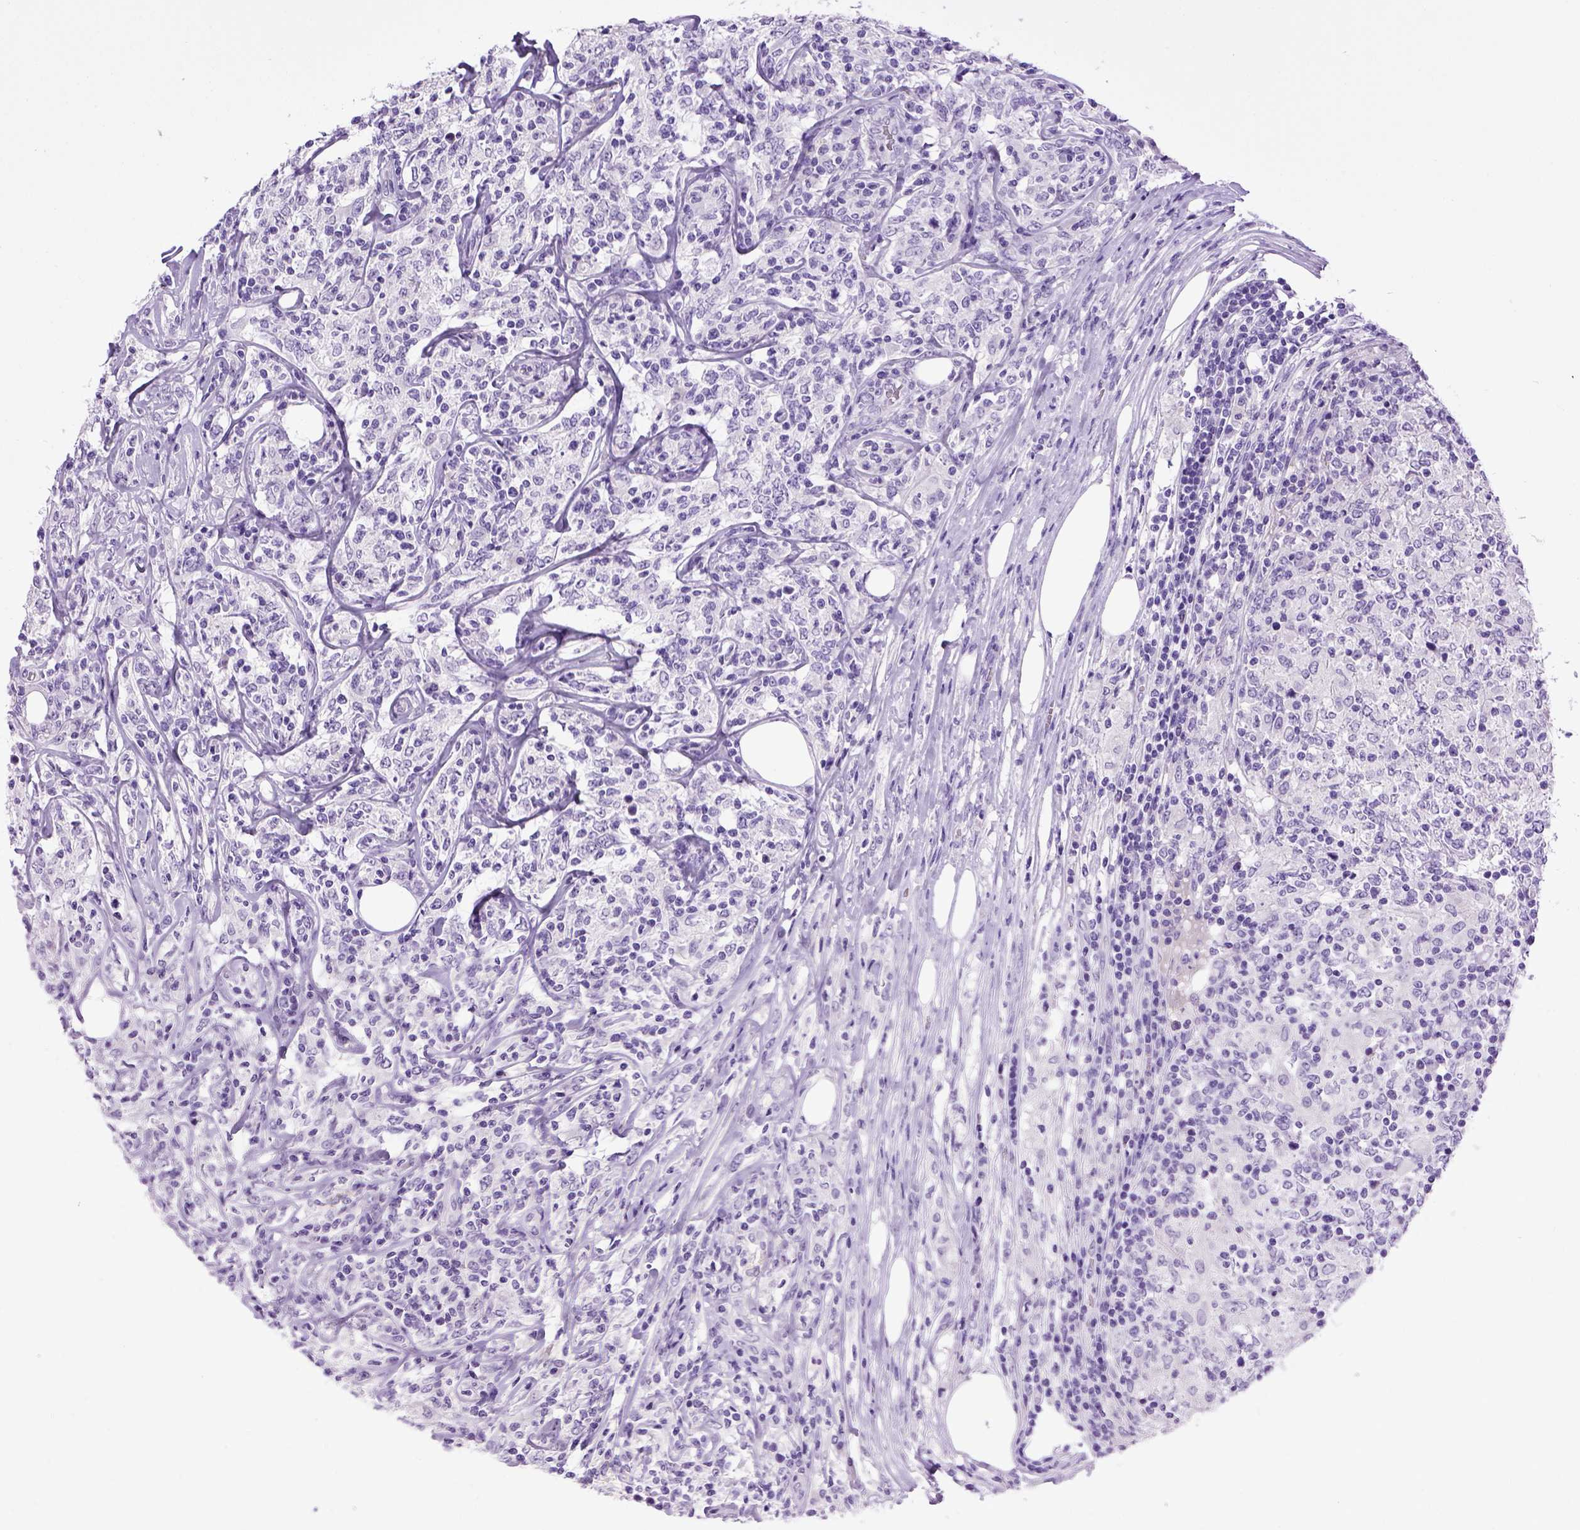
{"staining": {"intensity": "negative", "quantity": "none", "location": "none"}, "tissue": "lymphoma", "cell_type": "Tumor cells", "image_type": "cancer", "snomed": [{"axis": "morphology", "description": "Malignant lymphoma, non-Hodgkin's type, High grade"}, {"axis": "topography", "description": "Lymph node"}], "caption": "An IHC image of malignant lymphoma, non-Hodgkin's type (high-grade) is shown. There is no staining in tumor cells of malignant lymphoma, non-Hodgkin's type (high-grade).", "gene": "CDH1", "patient": {"sex": "female", "age": 84}}